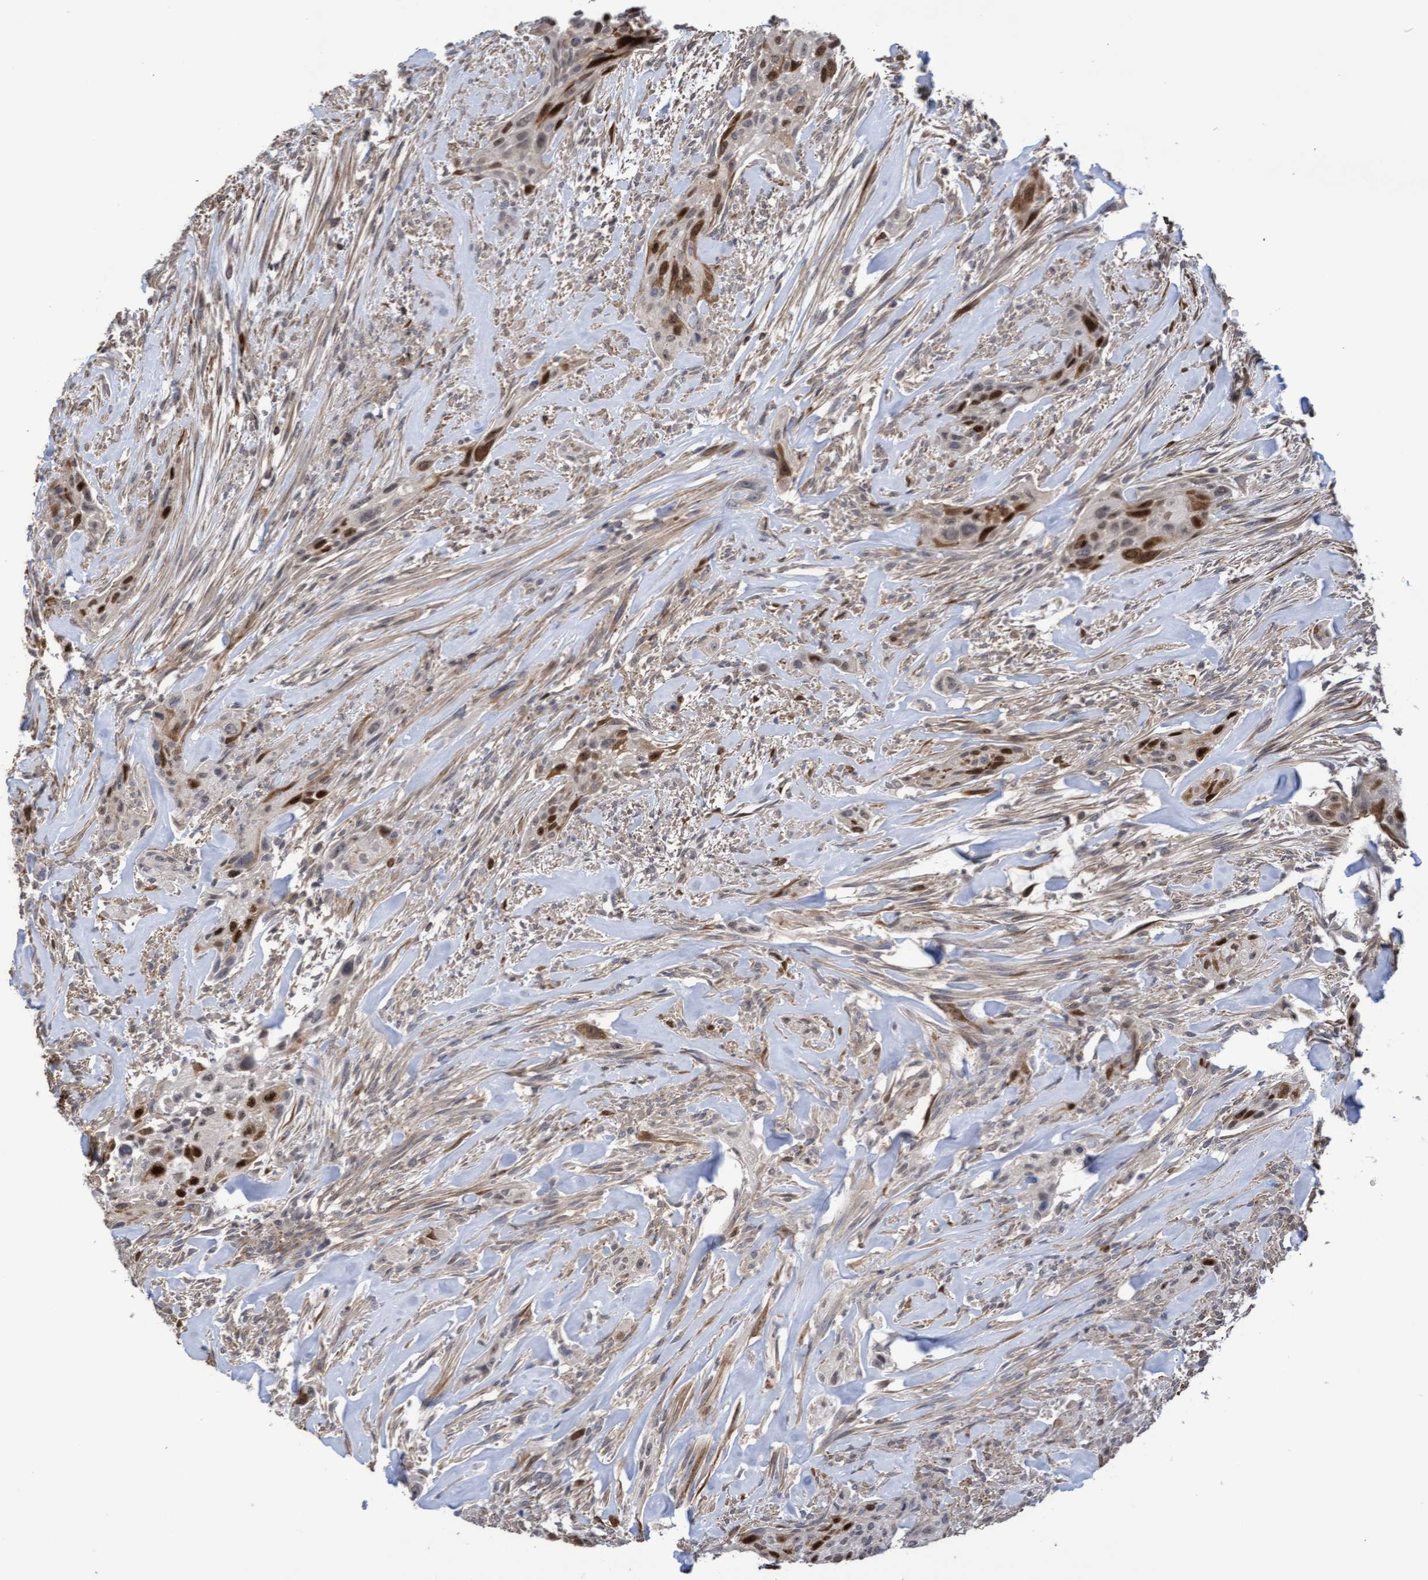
{"staining": {"intensity": "strong", "quantity": "25%-75%", "location": "cytoplasmic/membranous,nuclear"}, "tissue": "urothelial cancer", "cell_type": "Tumor cells", "image_type": "cancer", "snomed": [{"axis": "morphology", "description": "Urothelial carcinoma, Low grade"}, {"axis": "morphology", "description": "Urothelial carcinoma, High grade"}, {"axis": "topography", "description": "Urinary bladder"}], "caption": "Tumor cells display high levels of strong cytoplasmic/membranous and nuclear expression in approximately 25%-75% of cells in urothelial cancer.", "gene": "SLBP", "patient": {"sex": "male", "age": 35}}